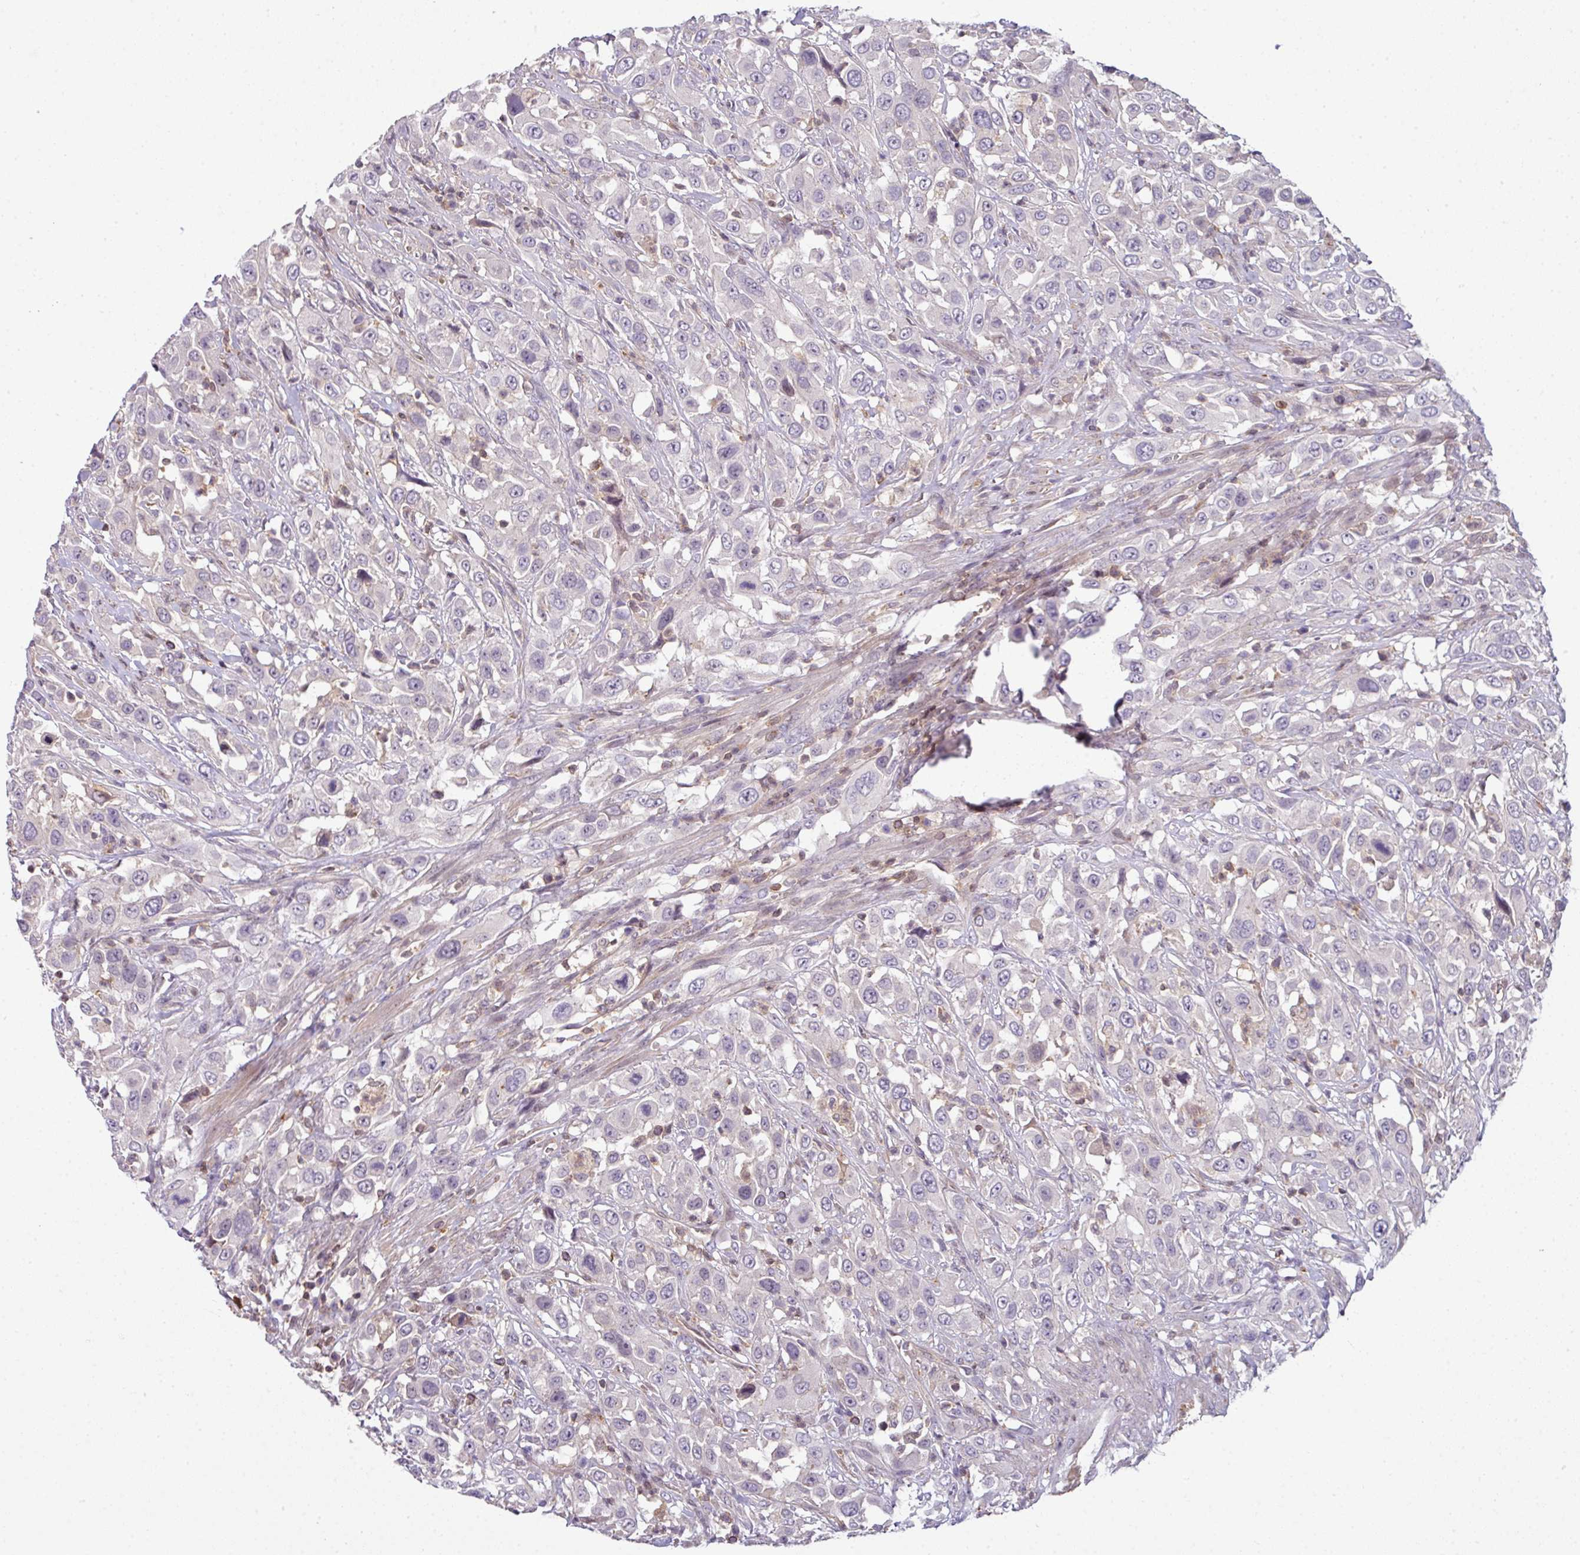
{"staining": {"intensity": "negative", "quantity": "none", "location": "none"}, "tissue": "urothelial cancer", "cell_type": "Tumor cells", "image_type": "cancer", "snomed": [{"axis": "morphology", "description": "Urothelial carcinoma, High grade"}, {"axis": "topography", "description": "Urinary bladder"}], "caption": "The image reveals no staining of tumor cells in urothelial cancer. (DAB (3,3'-diaminobenzidine) immunohistochemistry, high magnification).", "gene": "STAT5A", "patient": {"sex": "male", "age": 61}}